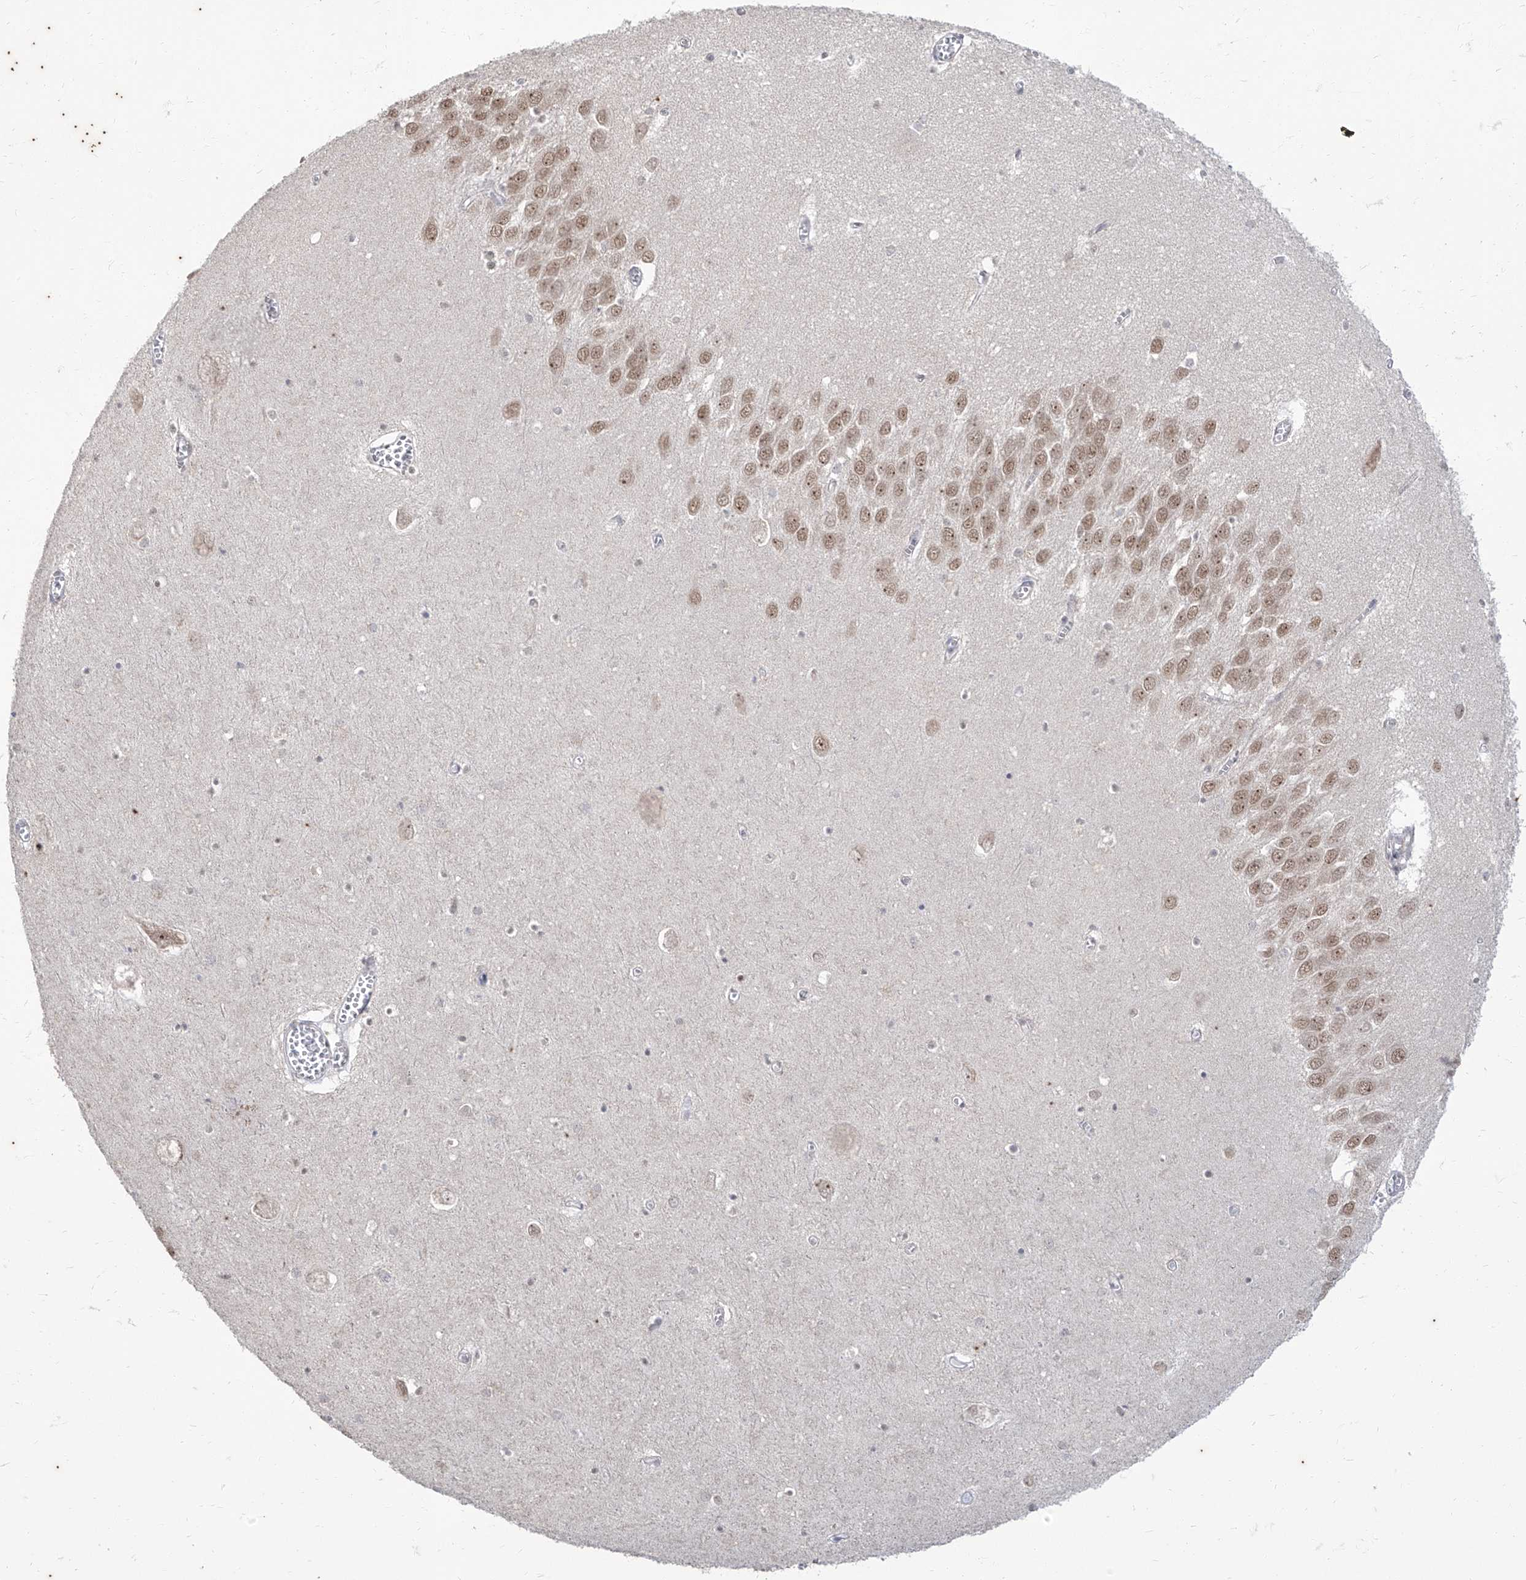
{"staining": {"intensity": "moderate", "quantity": "<25%", "location": "nuclear"}, "tissue": "hippocampus", "cell_type": "Glial cells", "image_type": "normal", "snomed": [{"axis": "morphology", "description": "Normal tissue, NOS"}, {"axis": "topography", "description": "Hippocampus"}], "caption": "Immunohistochemistry image of benign human hippocampus stained for a protein (brown), which exhibits low levels of moderate nuclear positivity in about <25% of glial cells.", "gene": "PHF20L1", "patient": {"sex": "male", "age": 70}}